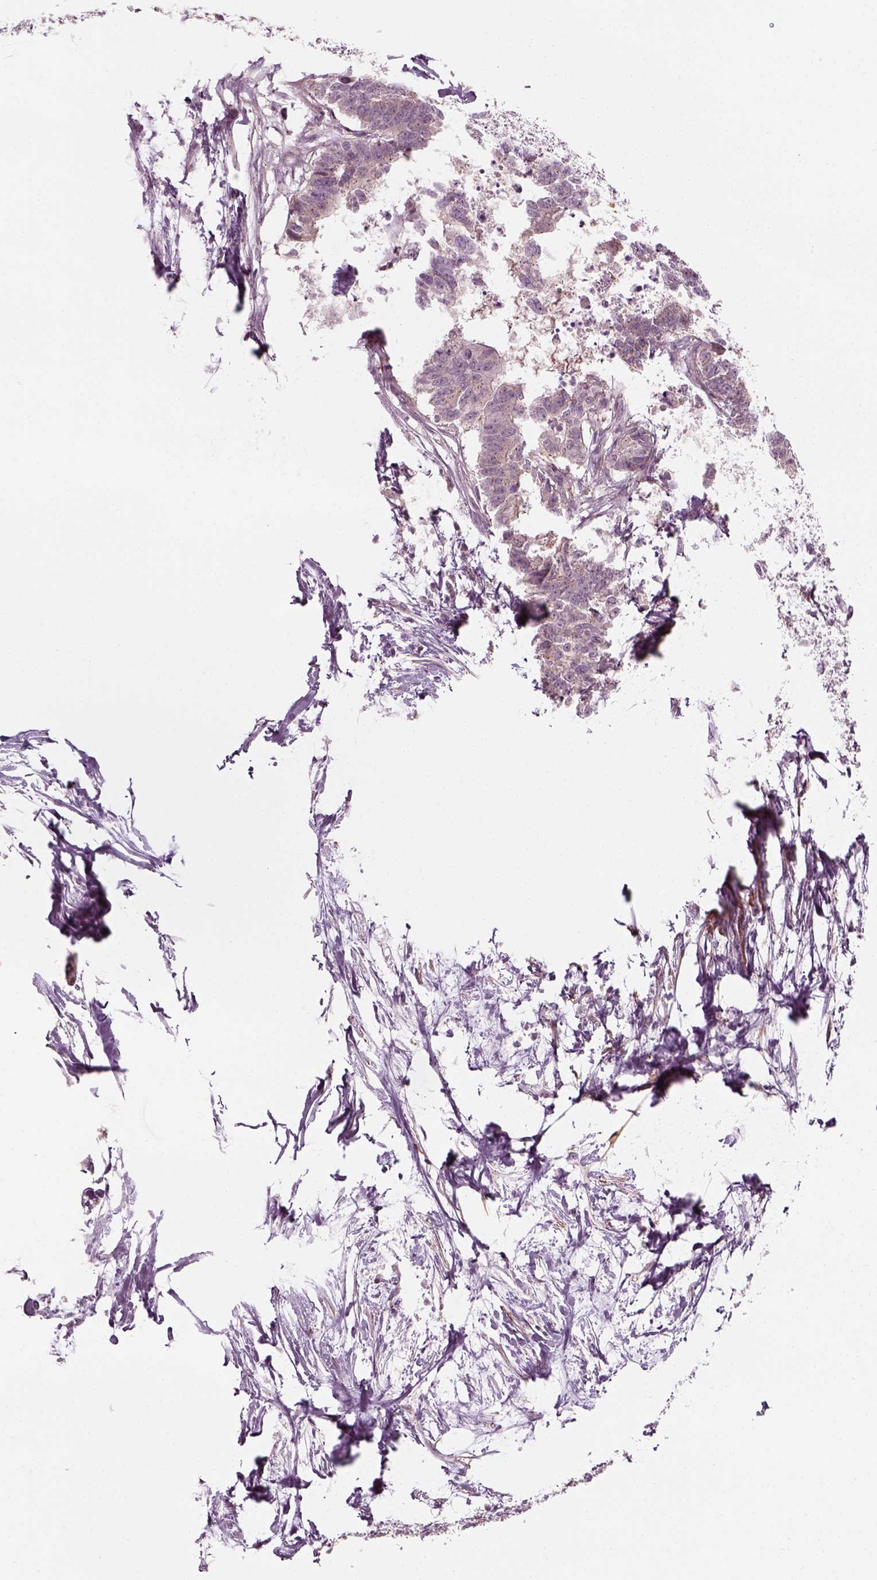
{"staining": {"intensity": "negative", "quantity": "none", "location": "none"}, "tissue": "colorectal cancer", "cell_type": "Tumor cells", "image_type": "cancer", "snomed": [{"axis": "morphology", "description": "Adenocarcinoma, NOS"}, {"axis": "topography", "description": "Rectum"}], "caption": "This is an immunohistochemistry micrograph of human colorectal cancer. There is no positivity in tumor cells.", "gene": "MLIP", "patient": {"sex": "male", "age": 57}}